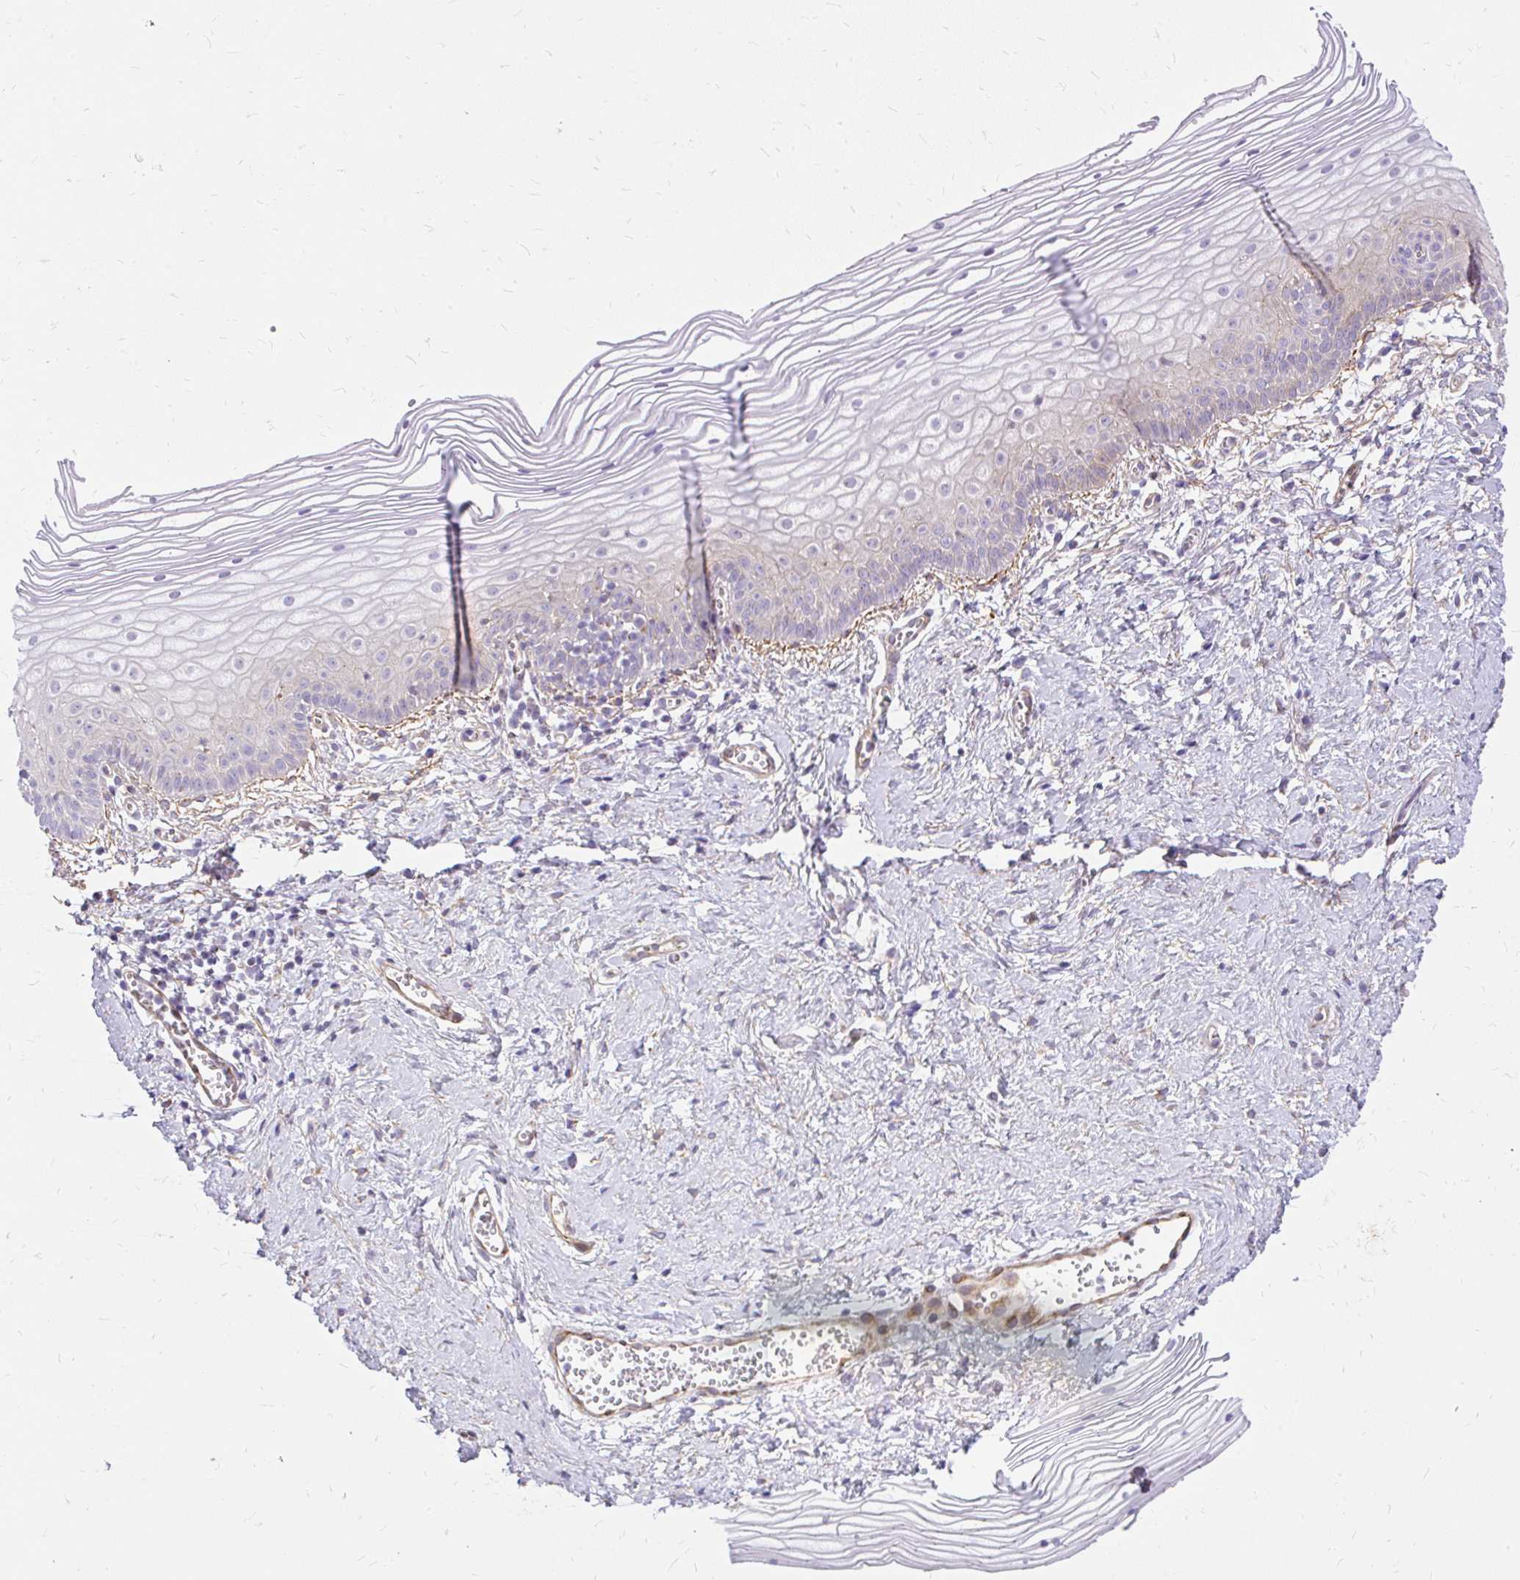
{"staining": {"intensity": "moderate", "quantity": "25%-75%", "location": "cytoplasmic/membranous"}, "tissue": "vagina", "cell_type": "Squamous epithelial cells", "image_type": "normal", "snomed": [{"axis": "morphology", "description": "Normal tissue, NOS"}, {"axis": "topography", "description": "Vagina"}], "caption": "Immunohistochemical staining of unremarkable vagina exhibits medium levels of moderate cytoplasmic/membranous expression in approximately 25%-75% of squamous epithelial cells. The protein is shown in brown color, while the nuclei are stained blue.", "gene": "FAM83C", "patient": {"sex": "female", "age": 56}}